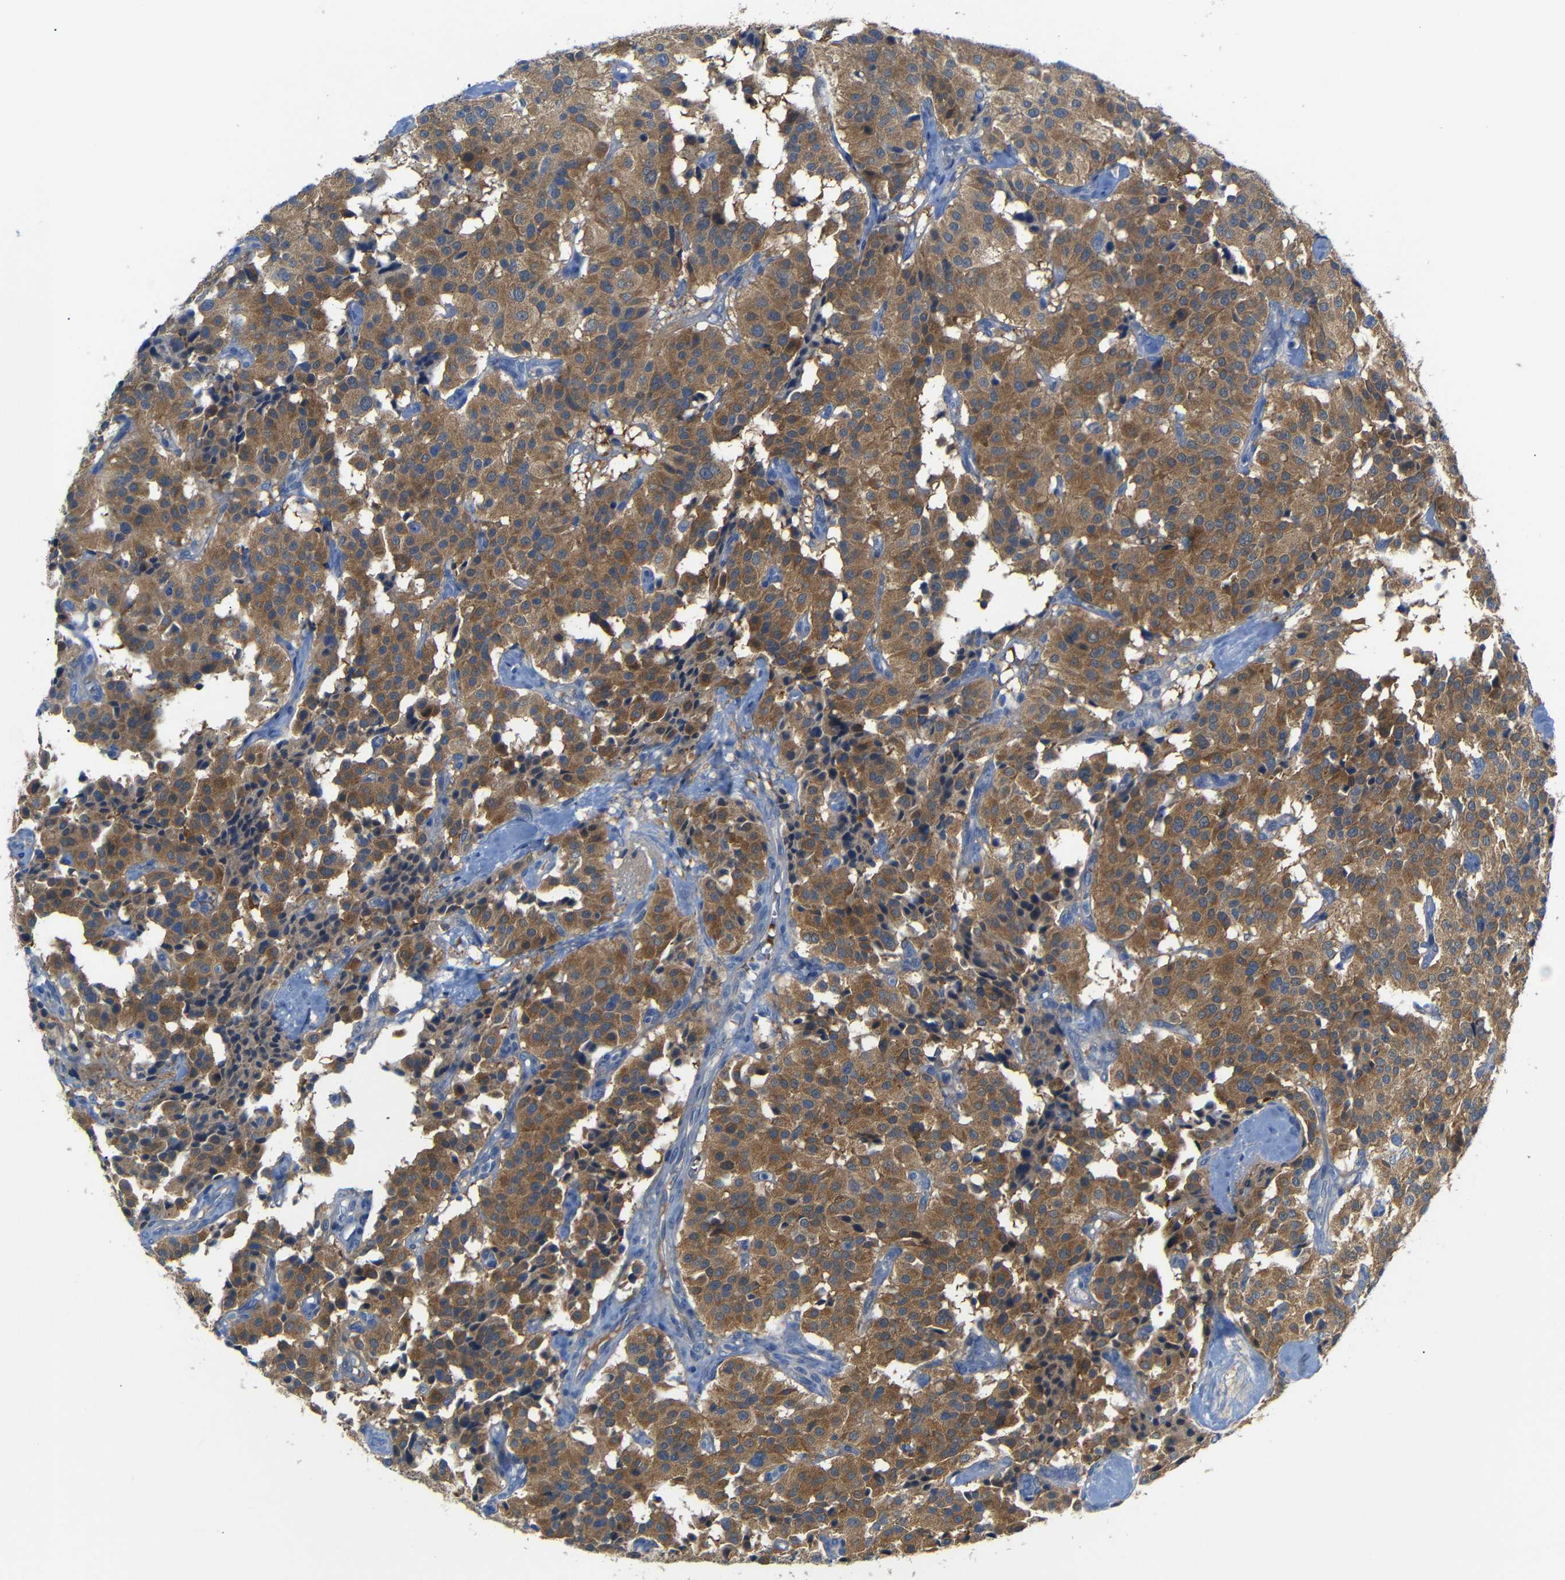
{"staining": {"intensity": "moderate", "quantity": ">75%", "location": "cytoplasmic/membranous"}, "tissue": "carcinoid", "cell_type": "Tumor cells", "image_type": "cancer", "snomed": [{"axis": "morphology", "description": "Carcinoid, malignant, NOS"}, {"axis": "topography", "description": "Lung"}], "caption": "About >75% of tumor cells in carcinoid demonstrate moderate cytoplasmic/membranous protein positivity as visualized by brown immunohistochemical staining.", "gene": "TBC1D32", "patient": {"sex": "male", "age": 30}}